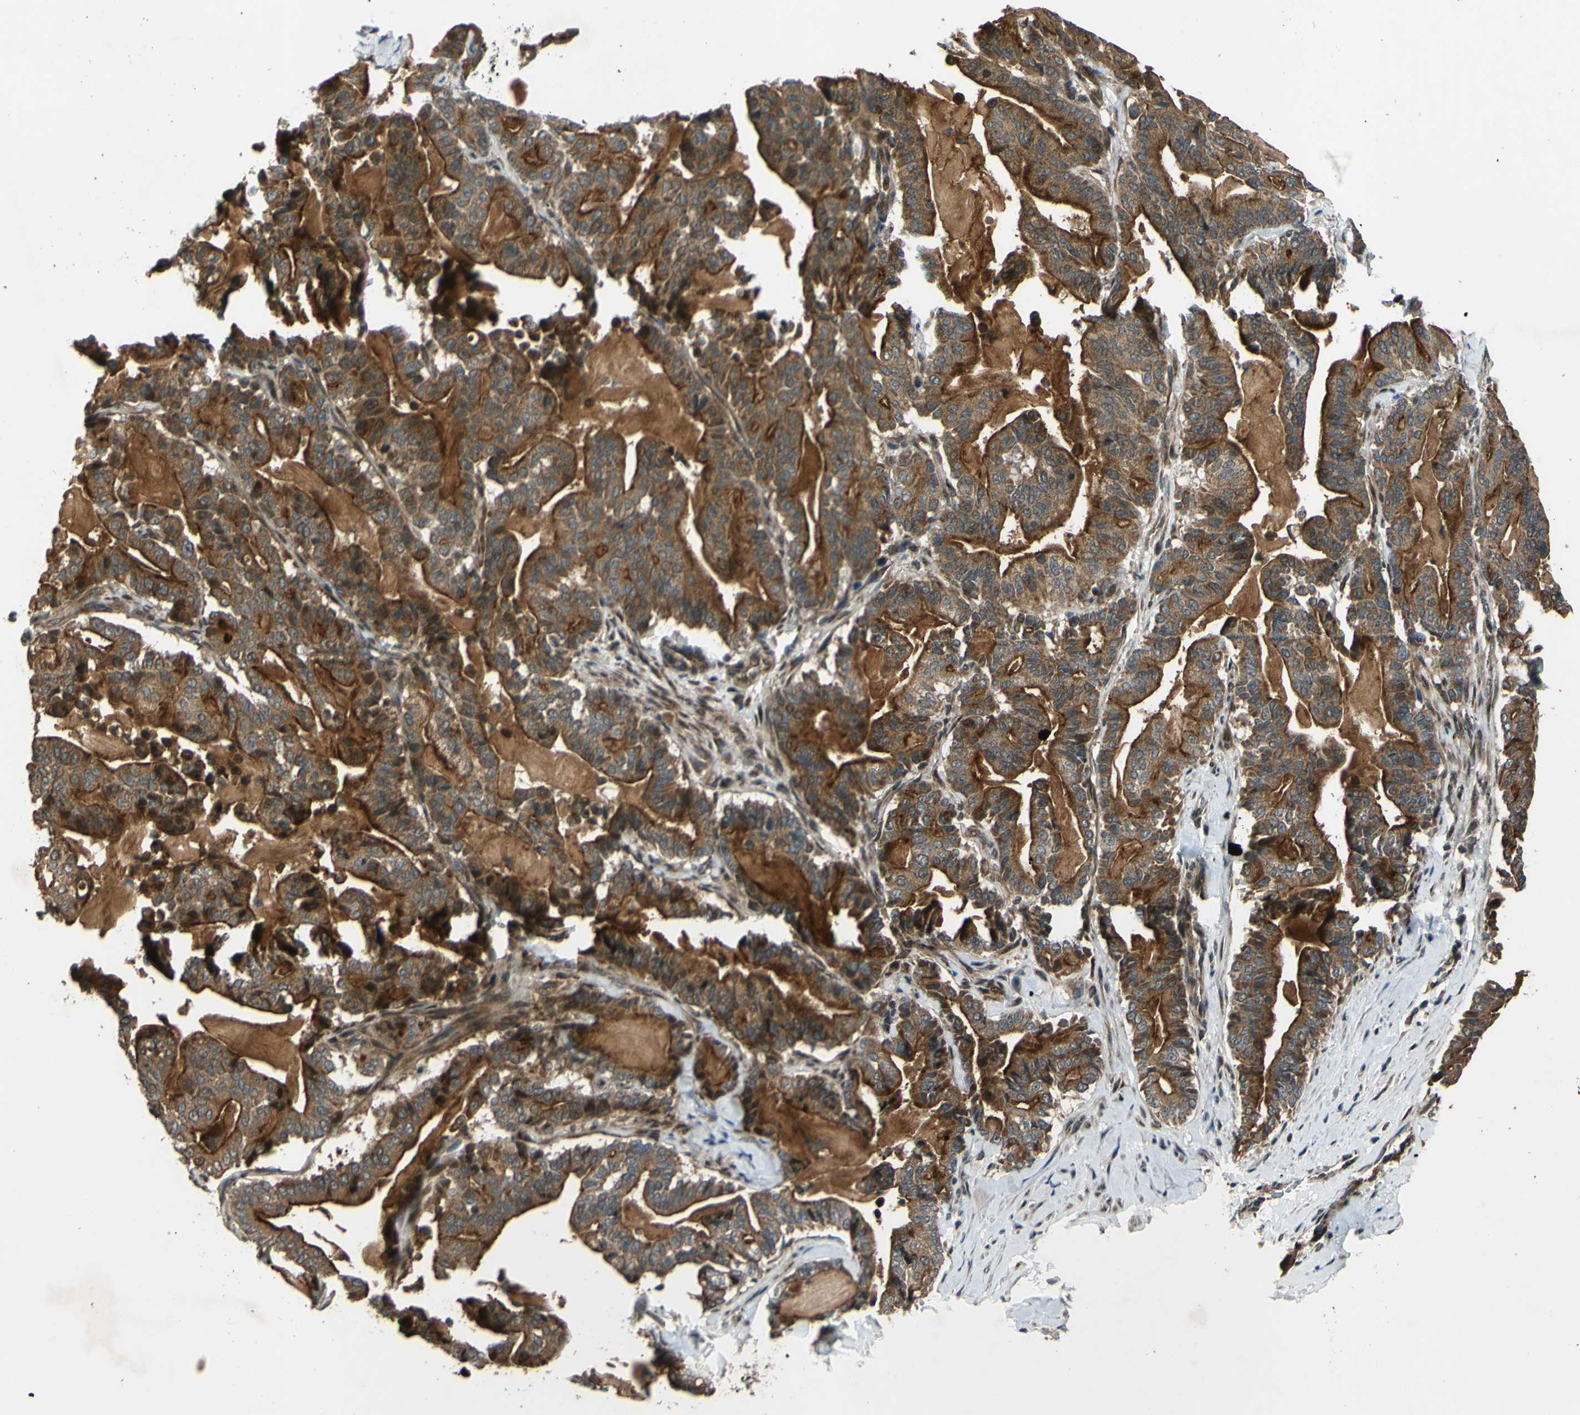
{"staining": {"intensity": "strong", "quantity": ">75%", "location": "cytoplasmic/membranous"}, "tissue": "pancreatic cancer", "cell_type": "Tumor cells", "image_type": "cancer", "snomed": [{"axis": "morphology", "description": "Adenocarcinoma, NOS"}, {"axis": "topography", "description": "Pancreas"}], "caption": "Immunohistochemical staining of pancreatic cancer reveals strong cytoplasmic/membranous protein staining in approximately >75% of tumor cells.", "gene": "ABCC8", "patient": {"sex": "male", "age": 63}}